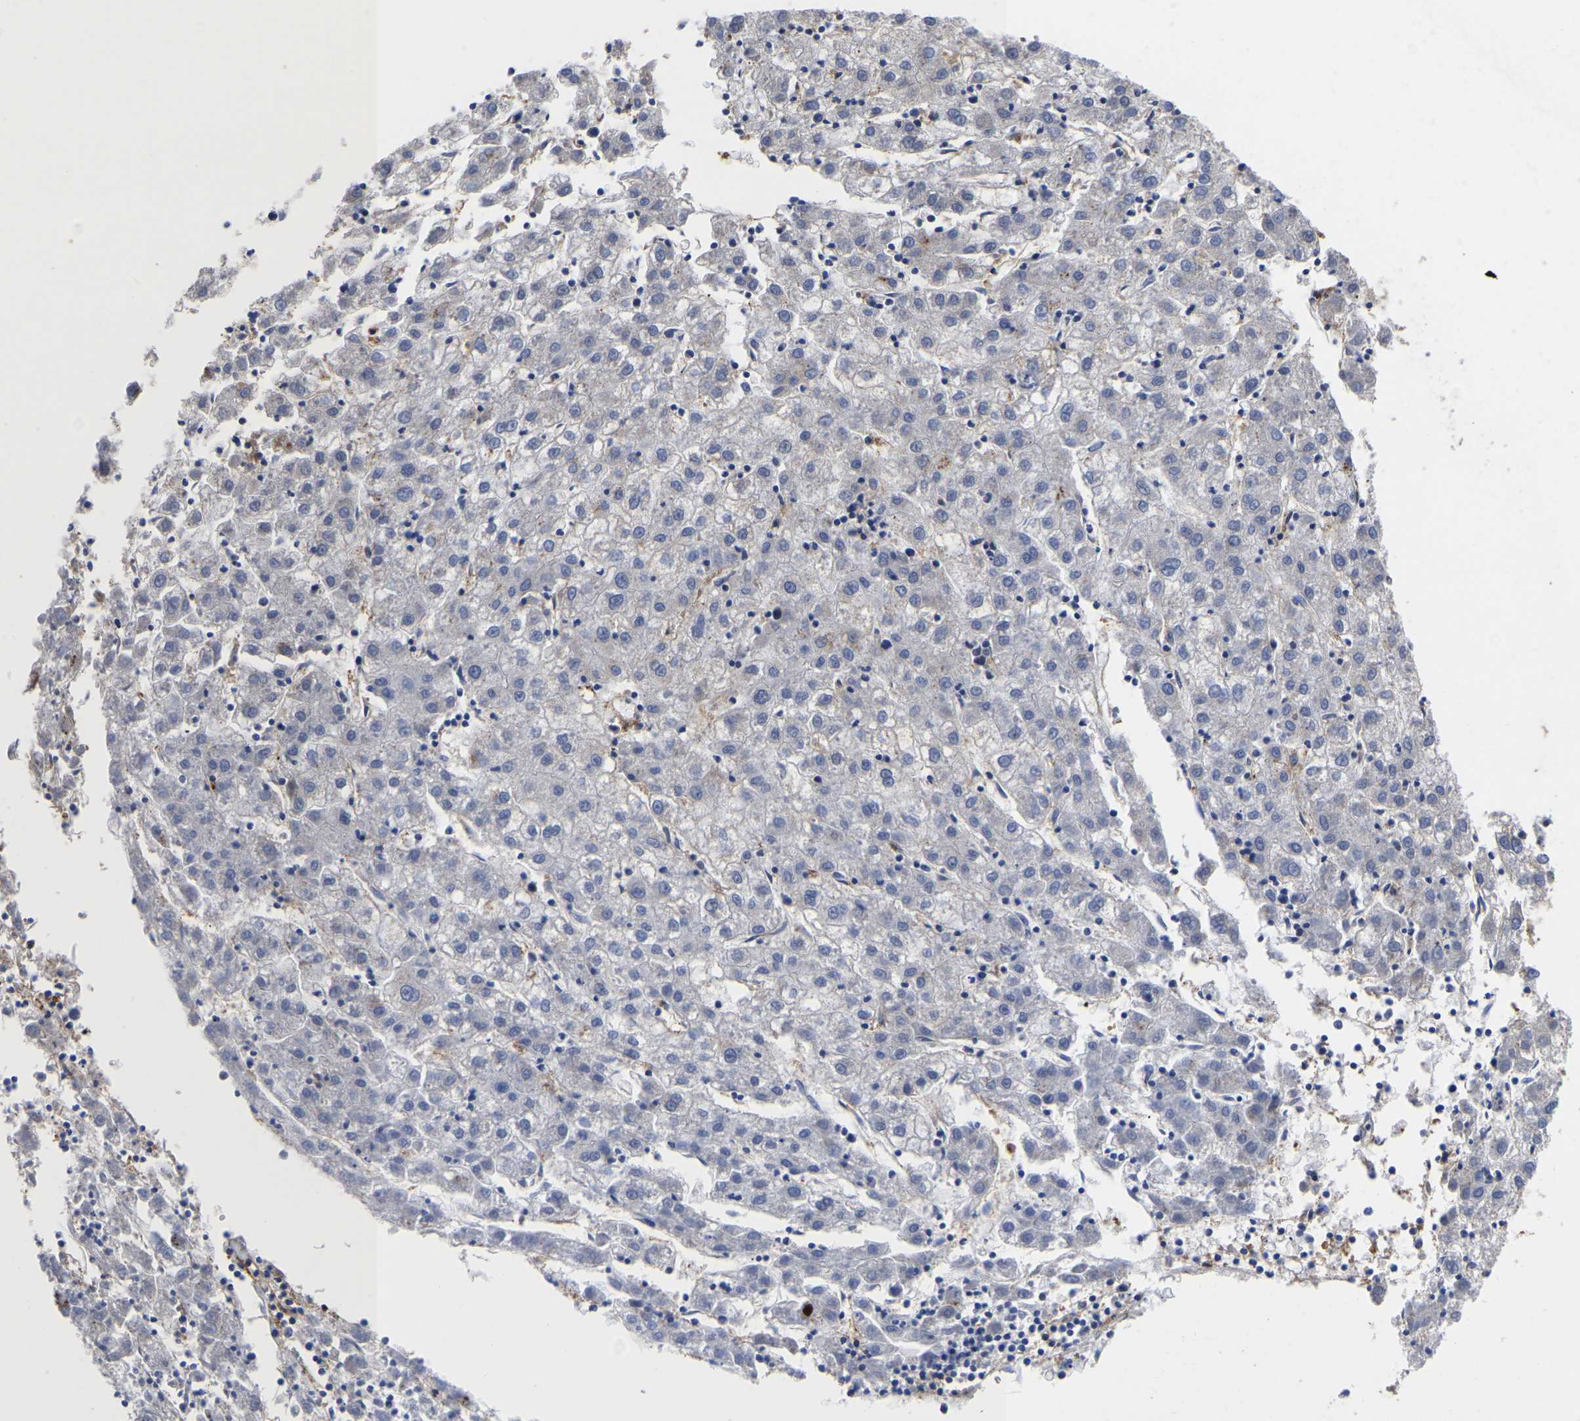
{"staining": {"intensity": "negative", "quantity": "none", "location": "none"}, "tissue": "liver cancer", "cell_type": "Tumor cells", "image_type": "cancer", "snomed": [{"axis": "morphology", "description": "Carcinoma, Hepatocellular, NOS"}, {"axis": "topography", "description": "Liver"}], "caption": "Immunohistochemical staining of human hepatocellular carcinoma (liver) exhibits no significant positivity in tumor cells.", "gene": "LIF", "patient": {"sex": "male", "age": 72}}